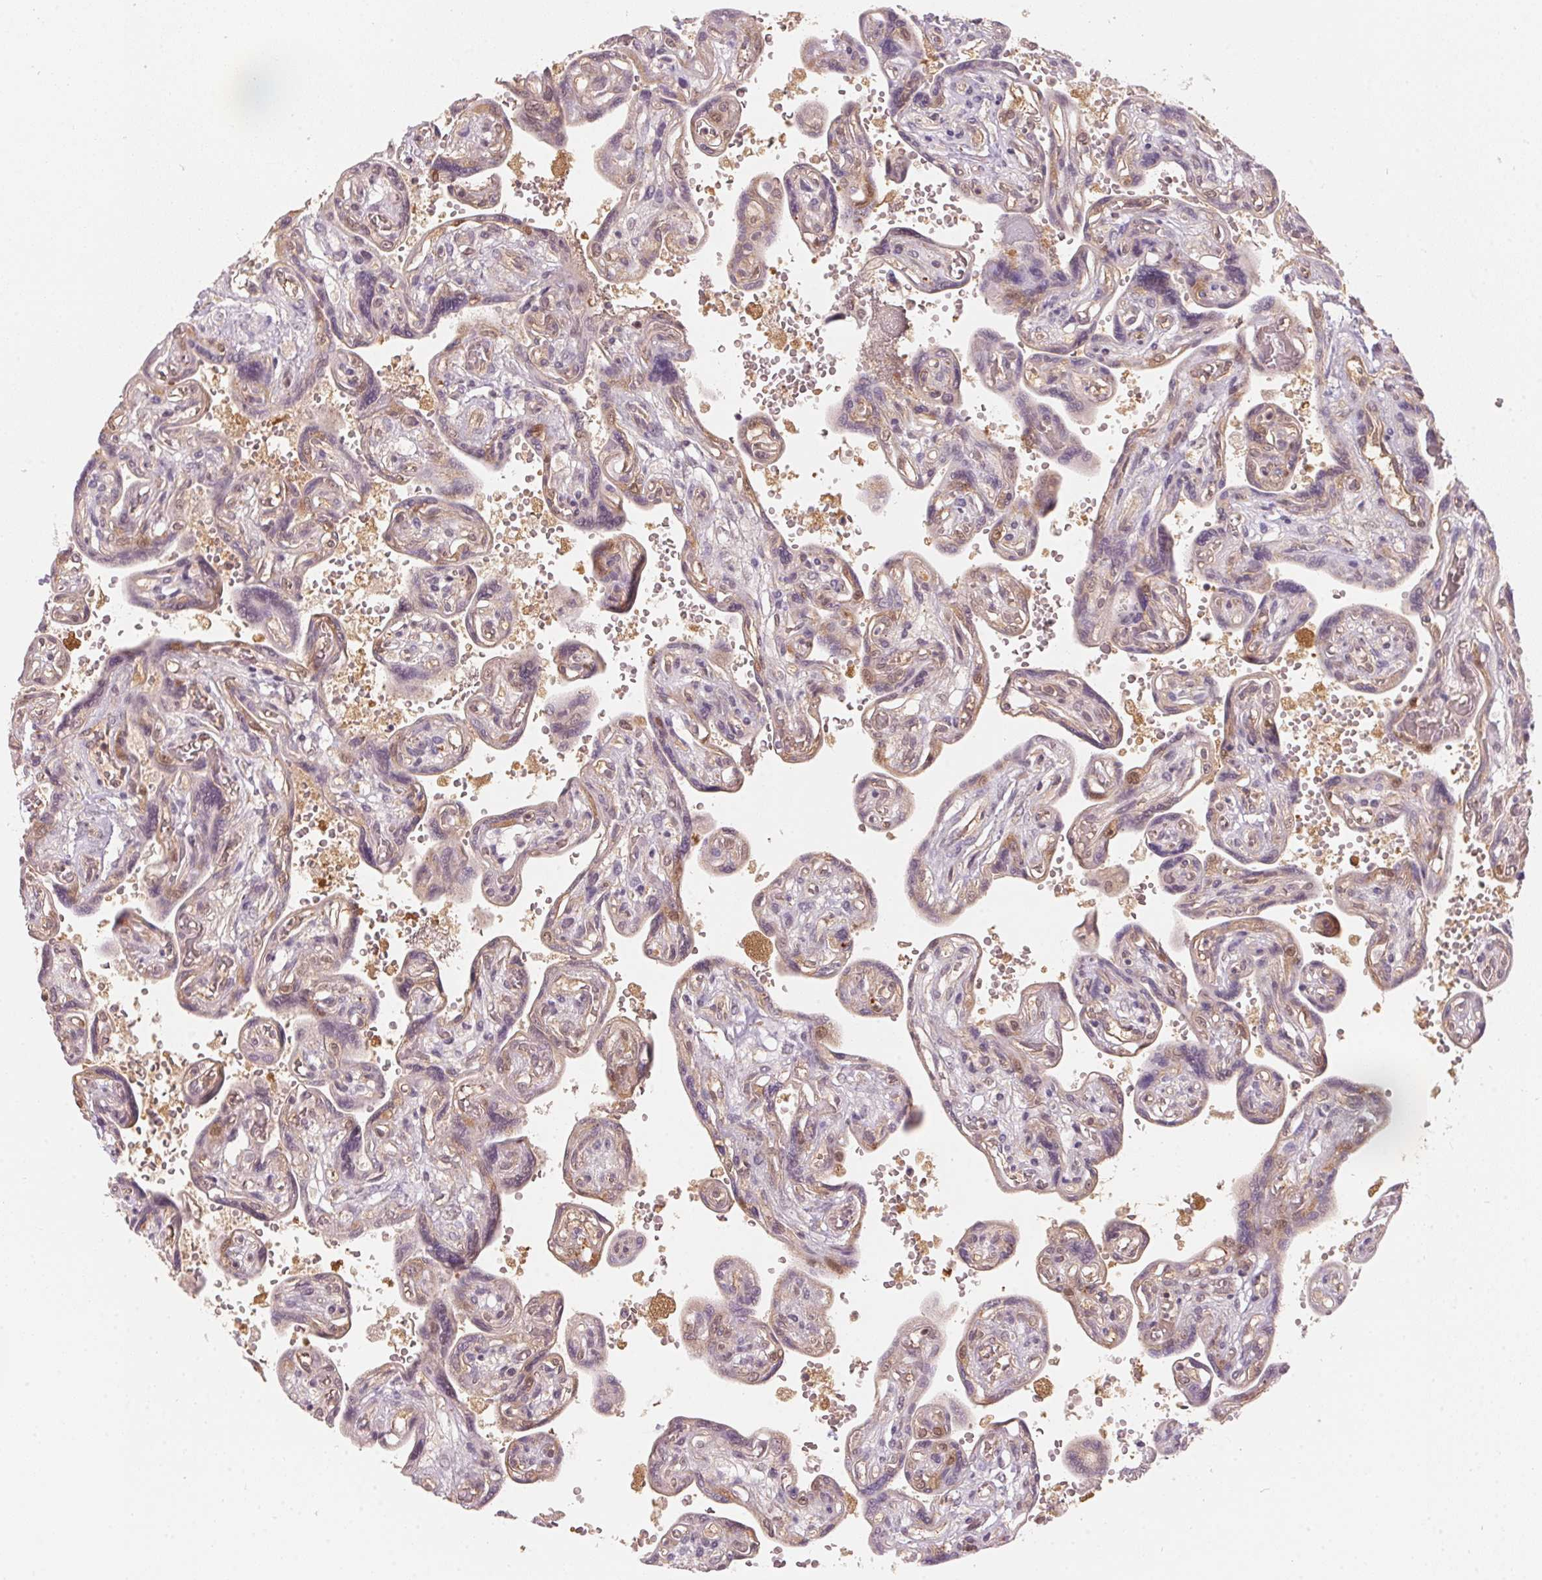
{"staining": {"intensity": "negative", "quantity": "none", "location": "none"}, "tissue": "placenta", "cell_type": "Decidual cells", "image_type": "normal", "snomed": [{"axis": "morphology", "description": "Normal tissue, NOS"}, {"axis": "topography", "description": "Placenta"}], "caption": "An image of placenta stained for a protein reveals no brown staining in decidual cells.", "gene": "BLMH", "patient": {"sex": "female", "age": 32}}